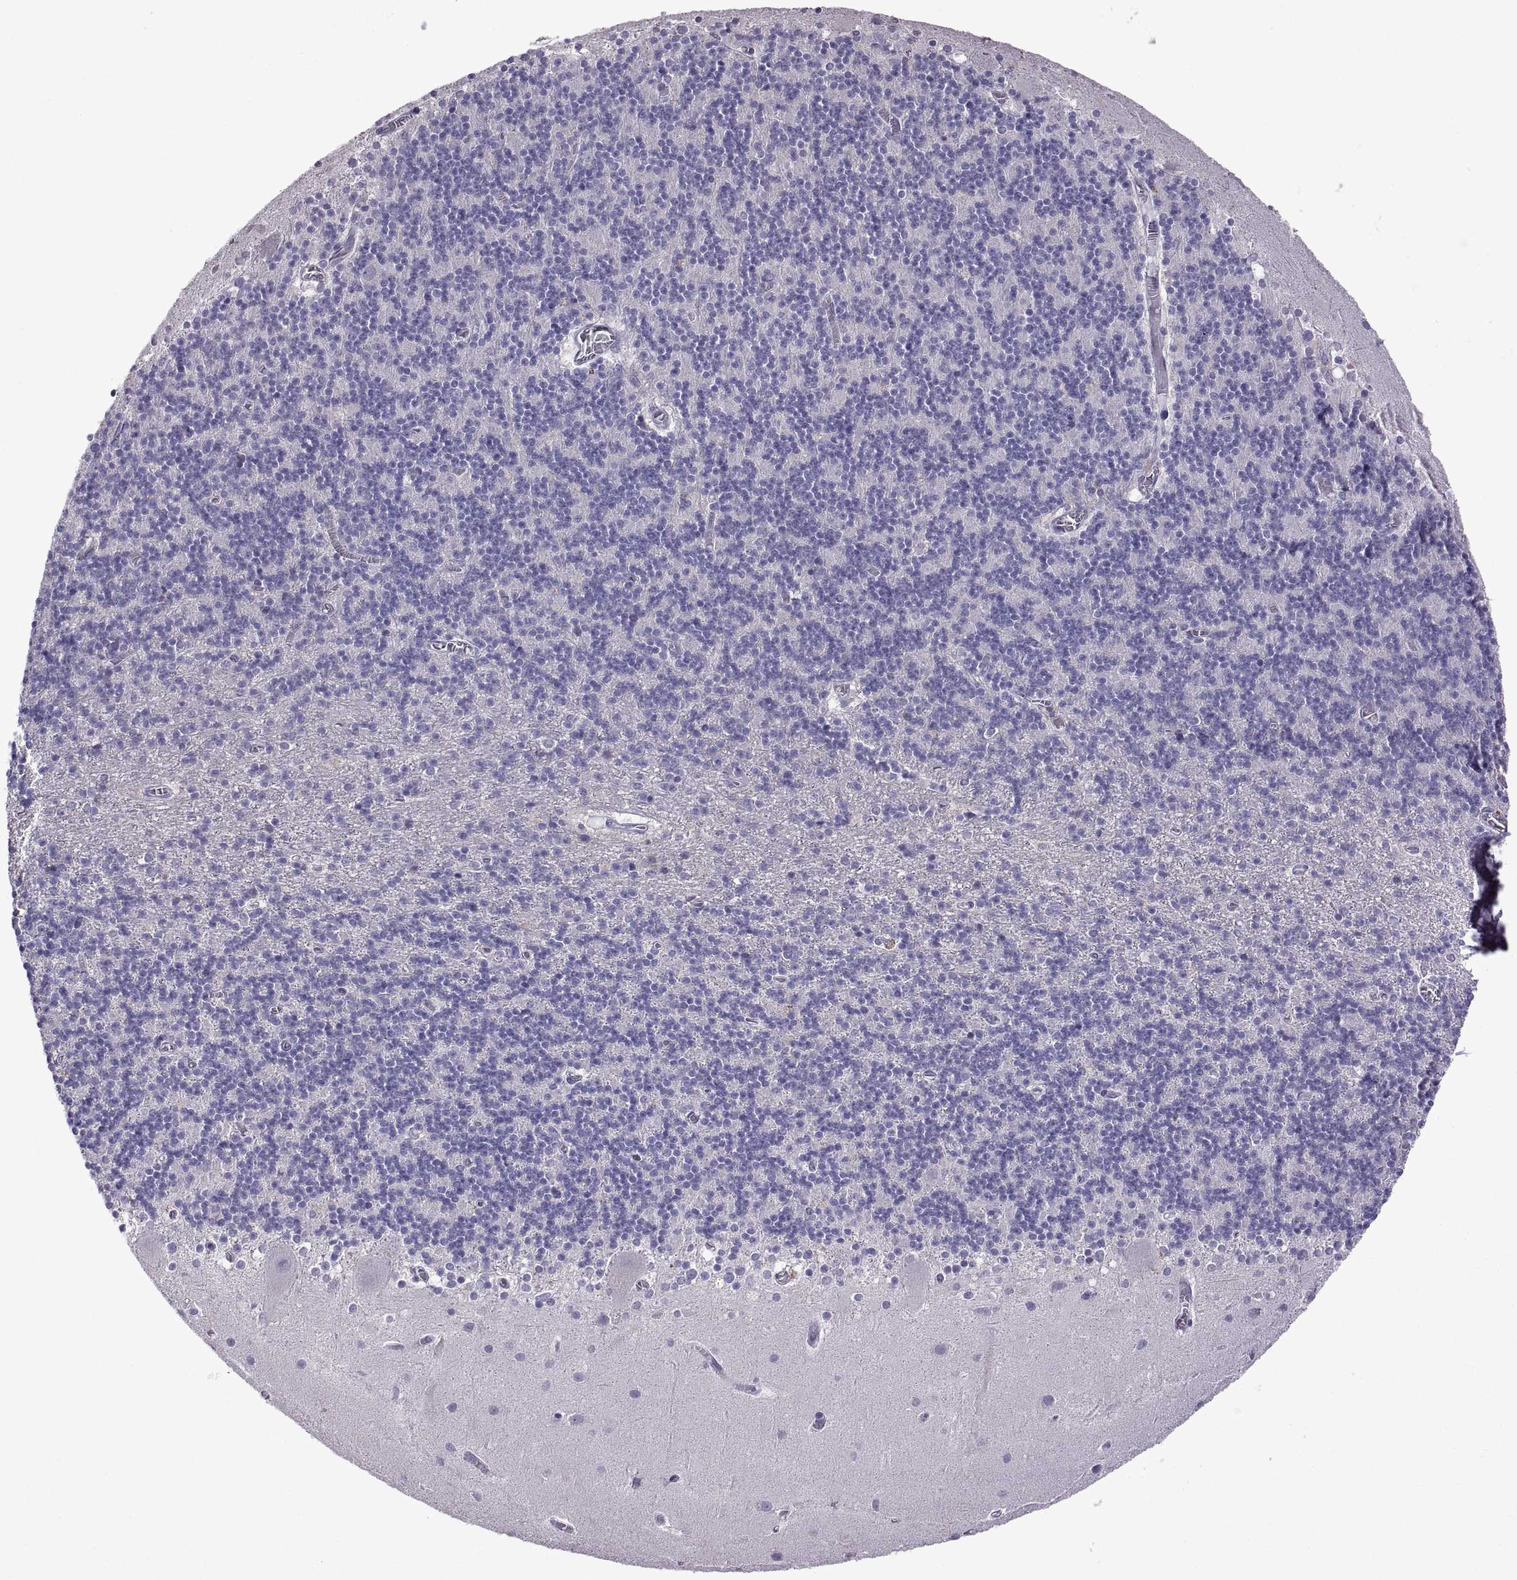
{"staining": {"intensity": "negative", "quantity": "none", "location": "none"}, "tissue": "cerebellum", "cell_type": "Cells in granular layer", "image_type": "normal", "snomed": [{"axis": "morphology", "description": "Normal tissue, NOS"}, {"axis": "topography", "description": "Cerebellum"}], "caption": "Immunohistochemical staining of normal human cerebellum displays no significant staining in cells in granular layer. The staining is performed using DAB brown chromogen with nuclei counter-stained in using hematoxylin.", "gene": "MAGEB18", "patient": {"sex": "male", "age": 70}}